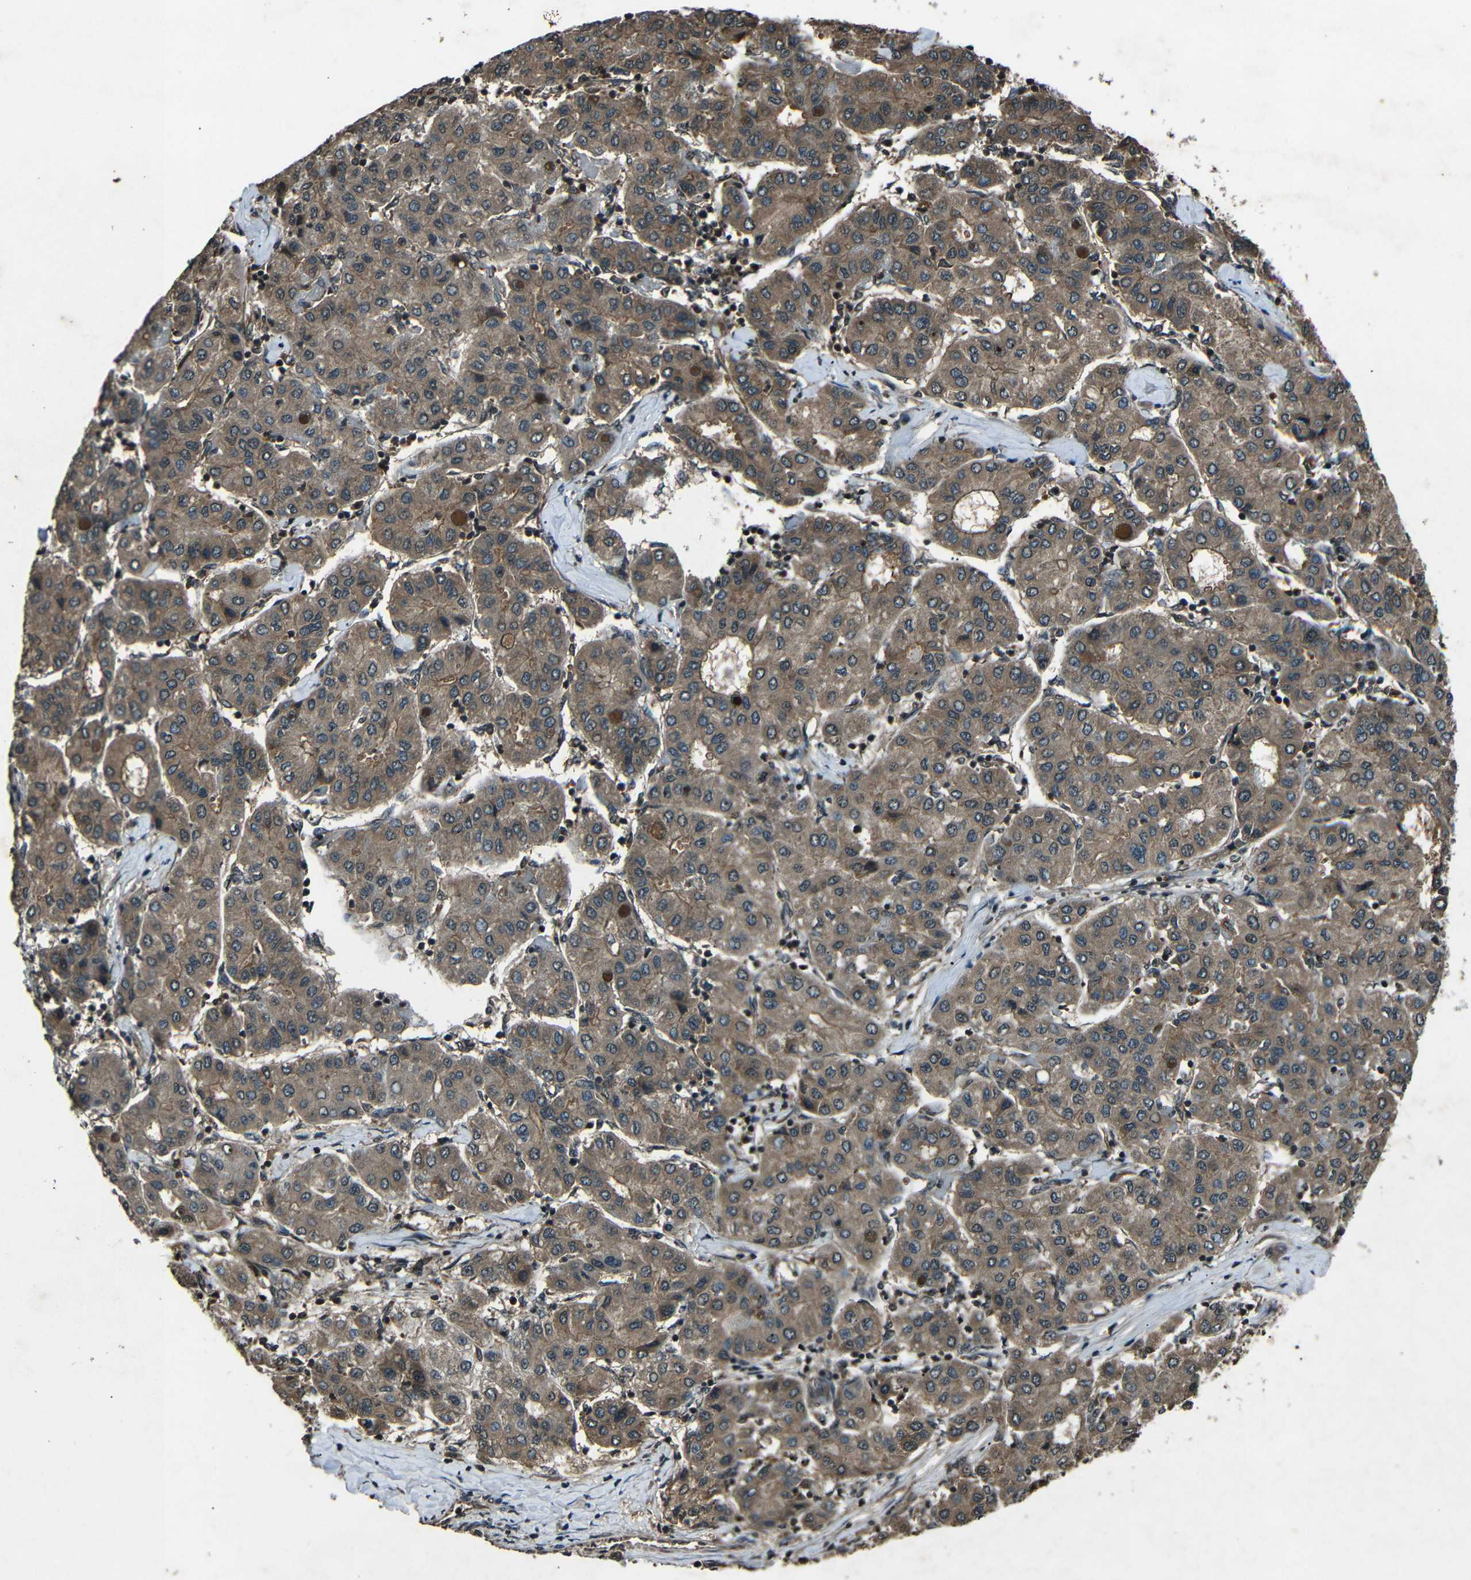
{"staining": {"intensity": "moderate", "quantity": ">75%", "location": "cytoplasmic/membranous,nuclear"}, "tissue": "liver cancer", "cell_type": "Tumor cells", "image_type": "cancer", "snomed": [{"axis": "morphology", "description": "Carcinoma, Hepatocellular, NOS"}, {"axis": "topography", "description": "Liver"}], "caption": "Liver hepatocellular carcinoma stained for a protein demonstrates moderate cytoplasmic/membranous and nuclear positivity in tumor cells.", "gene": "PLK2", "patient": {"sex": "male", "age": 65}}